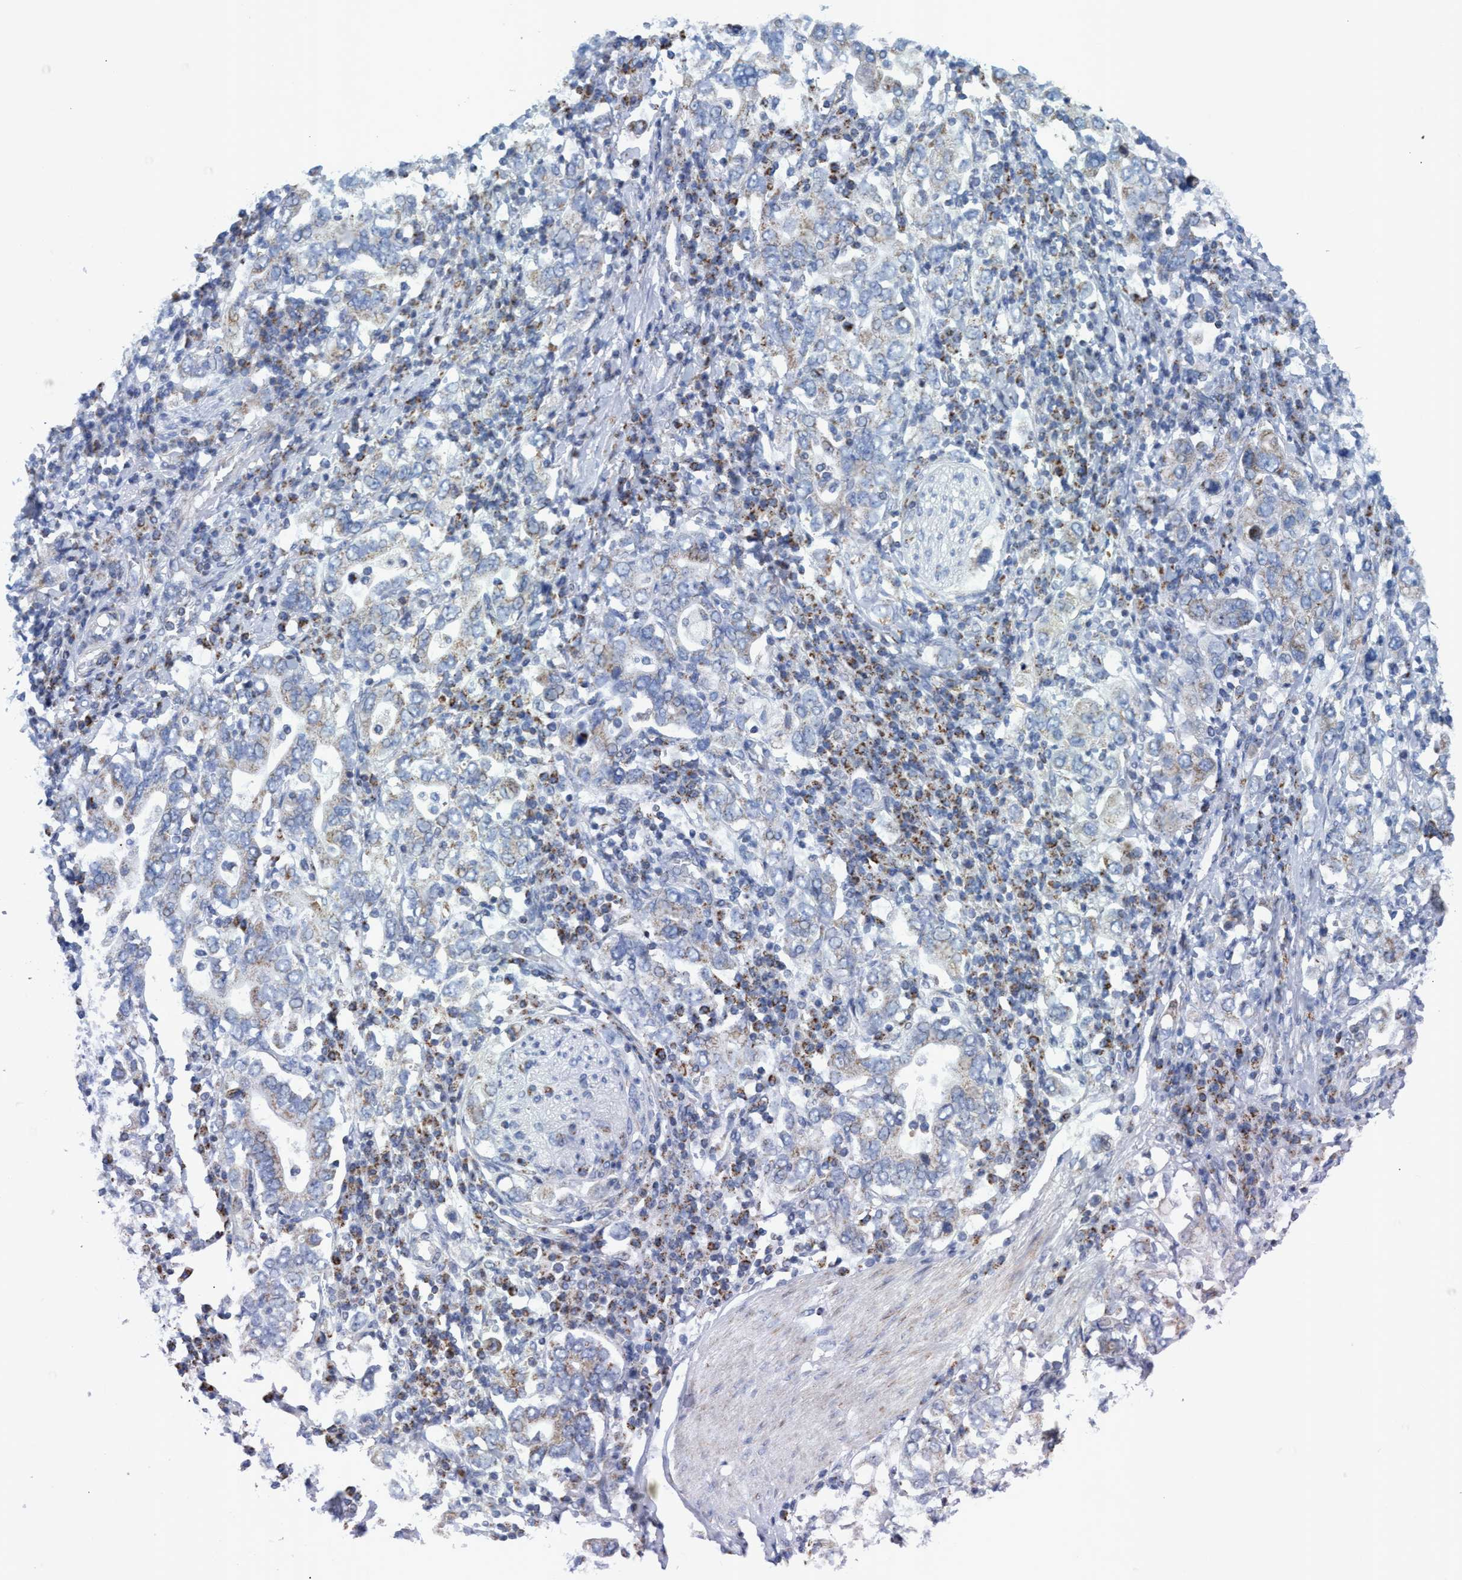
{"staining": {"intensity": "weak", "quantity": "<25%", "location": "cytoplasmic/membranous"}, "tissue": "stomach cancer", "cell_type": "Tumor cells", "image_type": "cancer", "snomed": [{"axis": "morphology", "description": "Adenocarcinoma, NOS"}, {"axis": "topography", "description": "Stomach, upper"}], "caption": "Immunohistochemistry micrograph of neoplastic tissue: stomach cancer stained with DAB shows no significant protein staining in tumor cells.", "gene": "GGA3", "patient": {"sex": "male", "age": 62}}